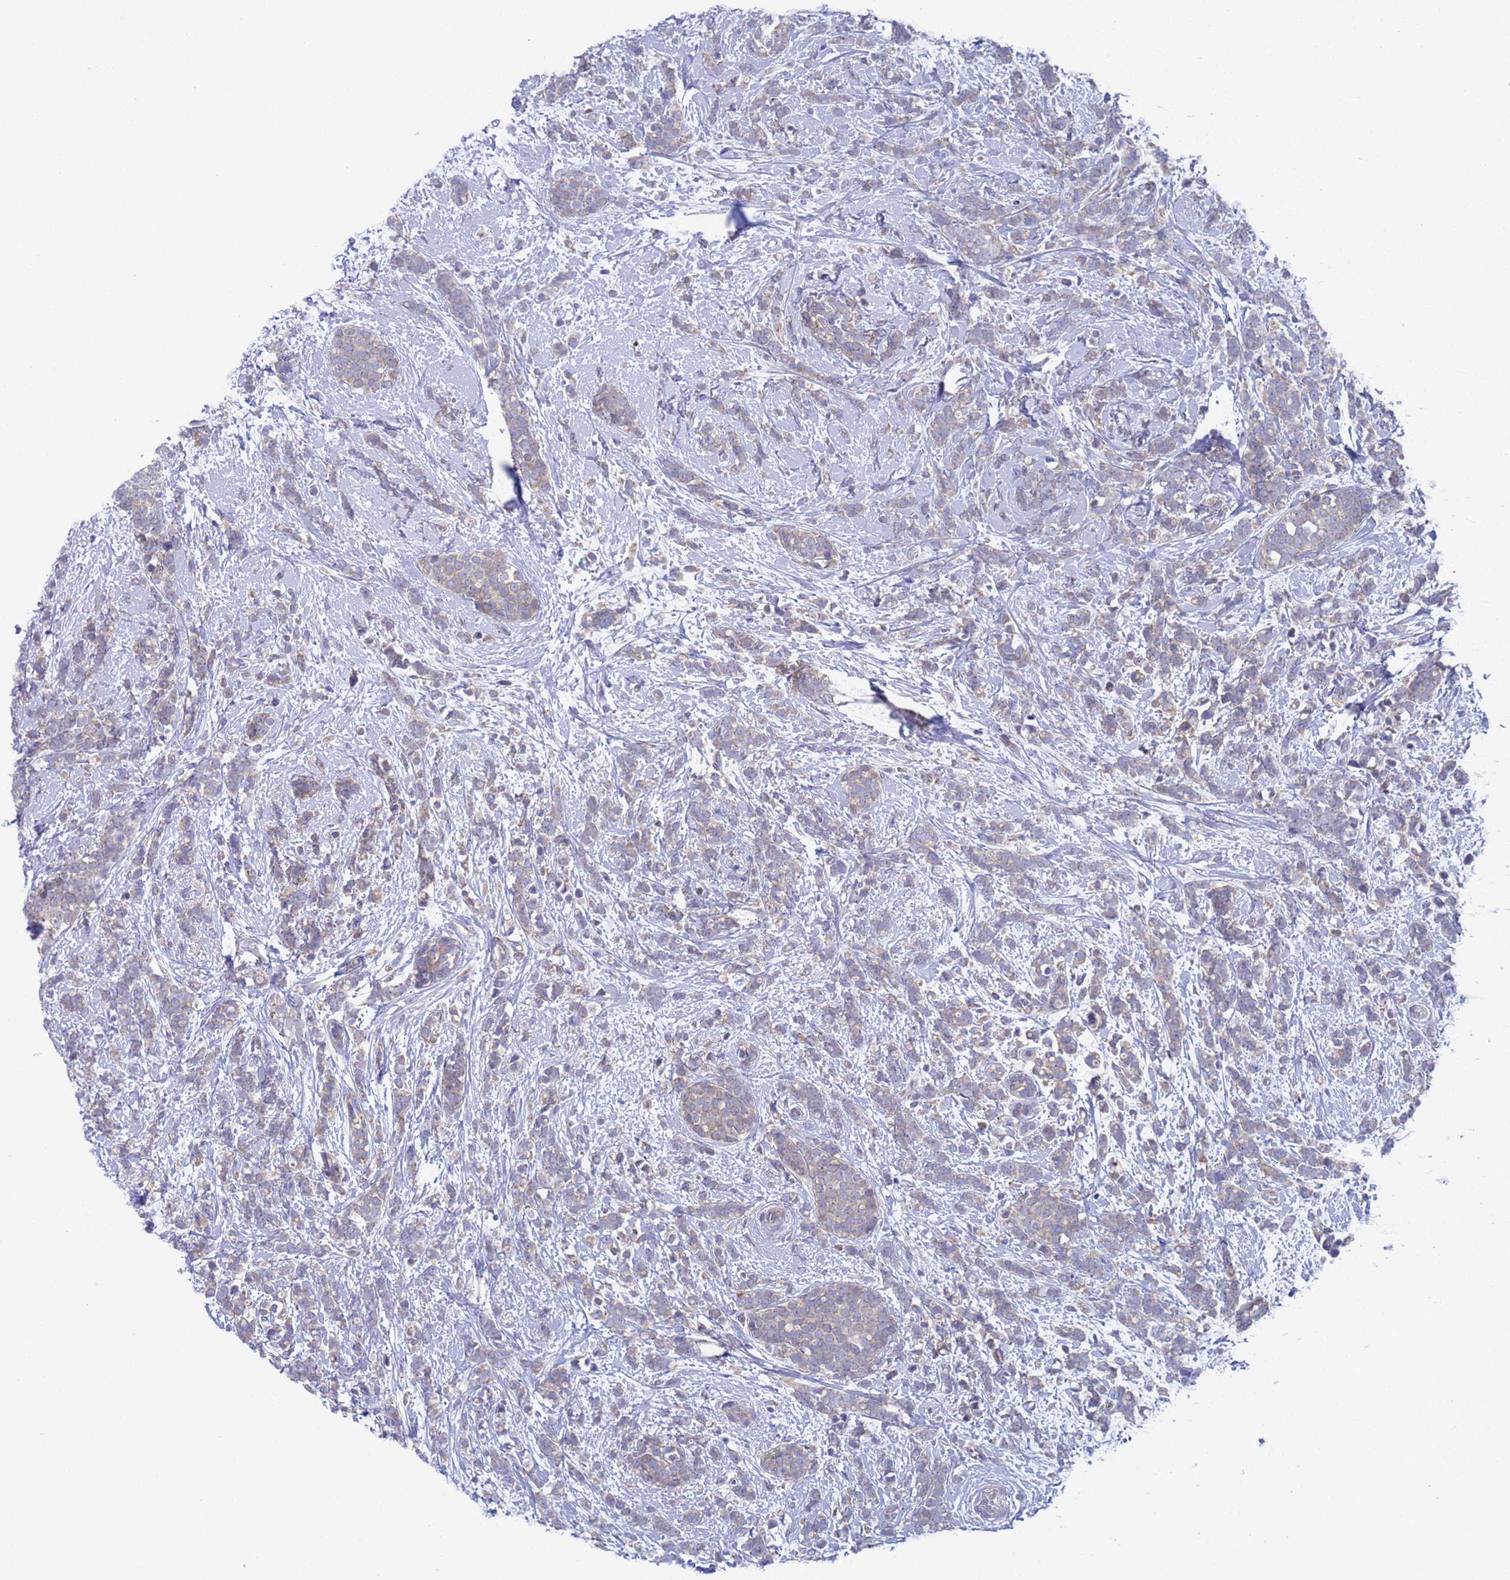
{"staining": {"intensity": "weak", "quantity": "<25%", "location": "cytoplasmic/membranous"}, "tissue": "breast cancer", "cell_type": "Tumor cells", "image_type": "cancer", "snomed": [{"axis": "morphology", "description": "Lobular carcinoma"}, {"axis": "topography", "description": "Breast"}], "caption": "A high-resolution image shows IHC staining of breast cancer (lobular carcinoma), which shows no significant staining in tumor cells. (Immunohistochemistry, brightfield microscopy, high magnification).", "gene": "PET117", "patient": {"sex": "female", "age": 58}}